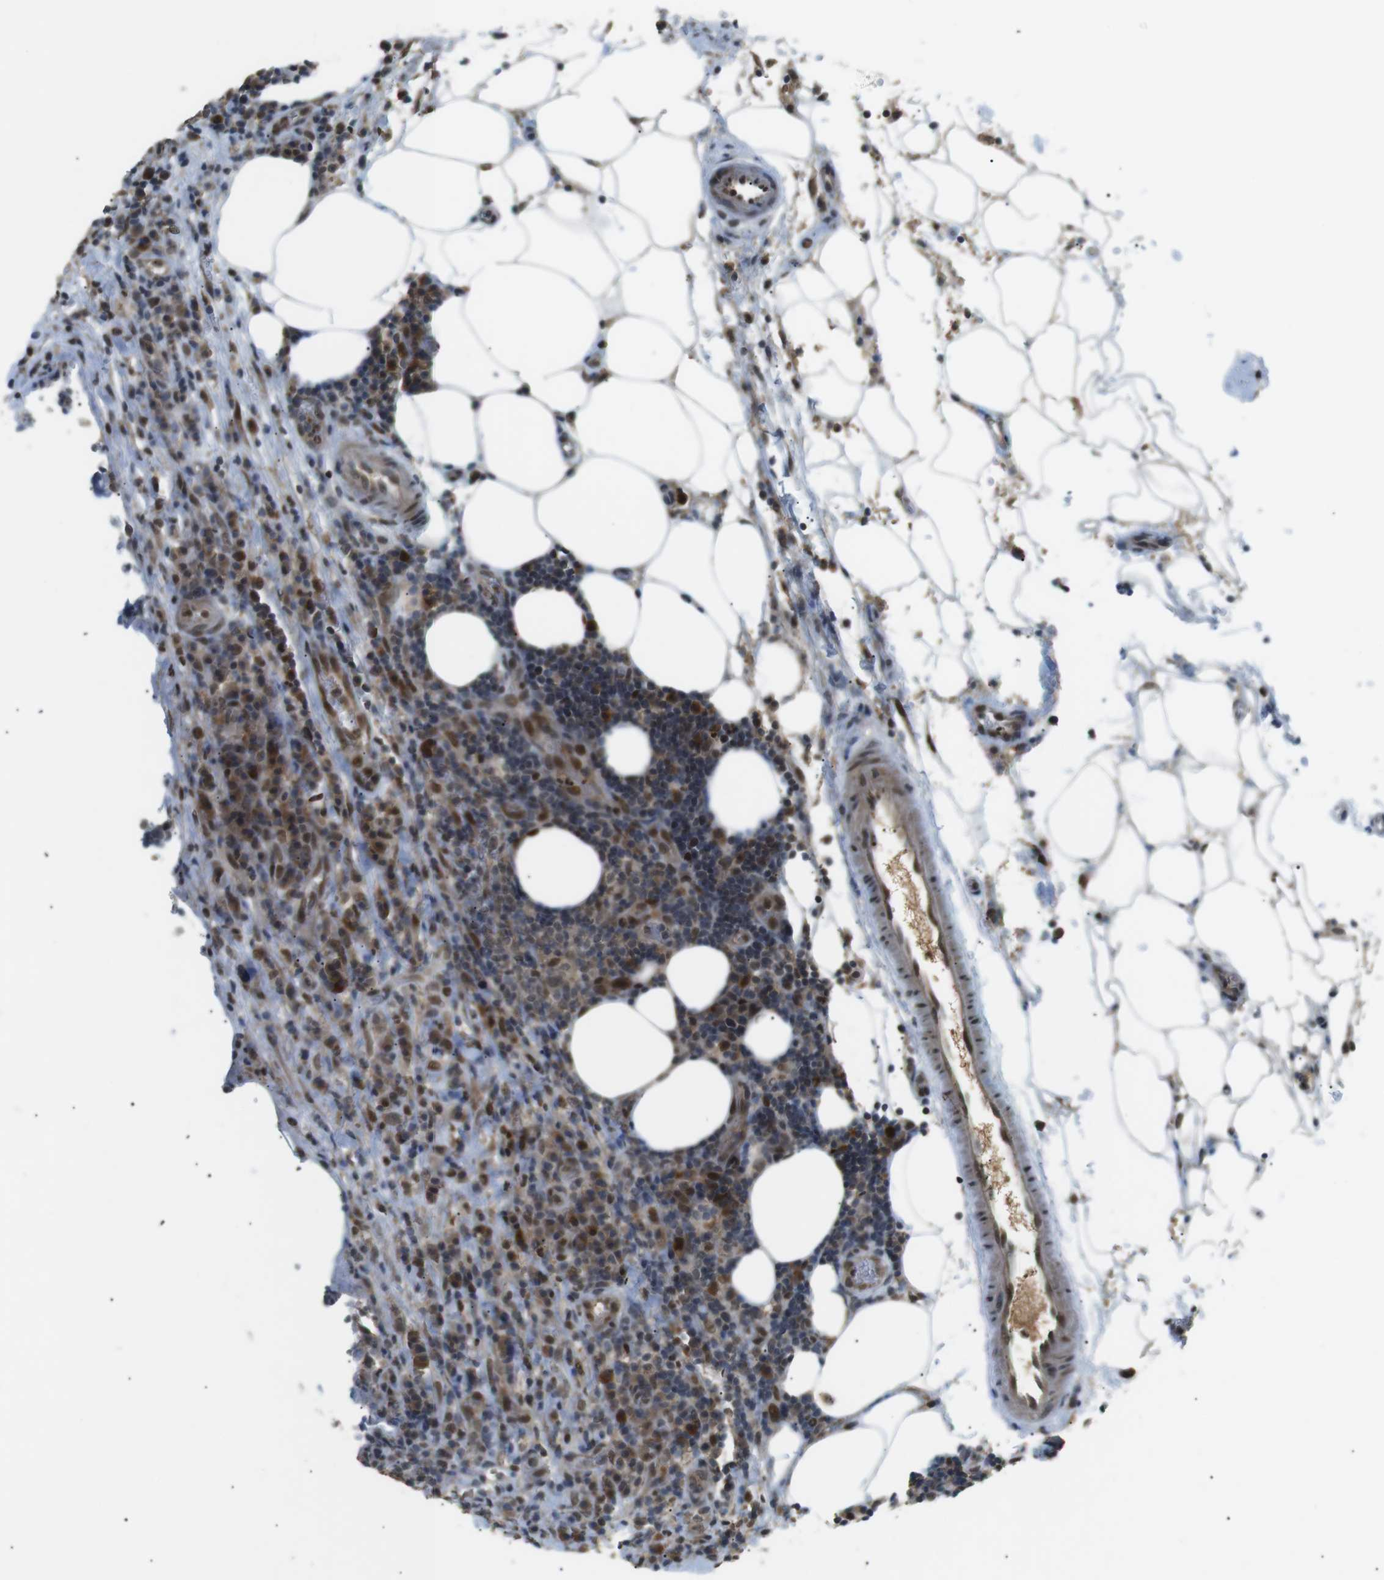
{"staining": {"intensity": "strong", "quantity": "25%-75%", "location": "nuclear"}, "tissue": "lymphoma", "cell_type": "Tumor cells", "image_type": "cancer", "snomed": [{"axis": "morphology", "description": "Malignant lymphoma, non-Hodgkin's type, High grade"}, {"axis": "topography", "description": "Lymph node"}], "caption": "Malignant lymphoma, non-Hodgkin's type (high-grade) stained with IHC exhibits strong nuclear staining in about 25%-75% of tumor cells. (DAB (3,3'-diaminobenzidine) IHC, brown staining for protein, blue staining for nuclei).", "gene": "ORAI3", "patient": {"sex": "female", "age": 76}}